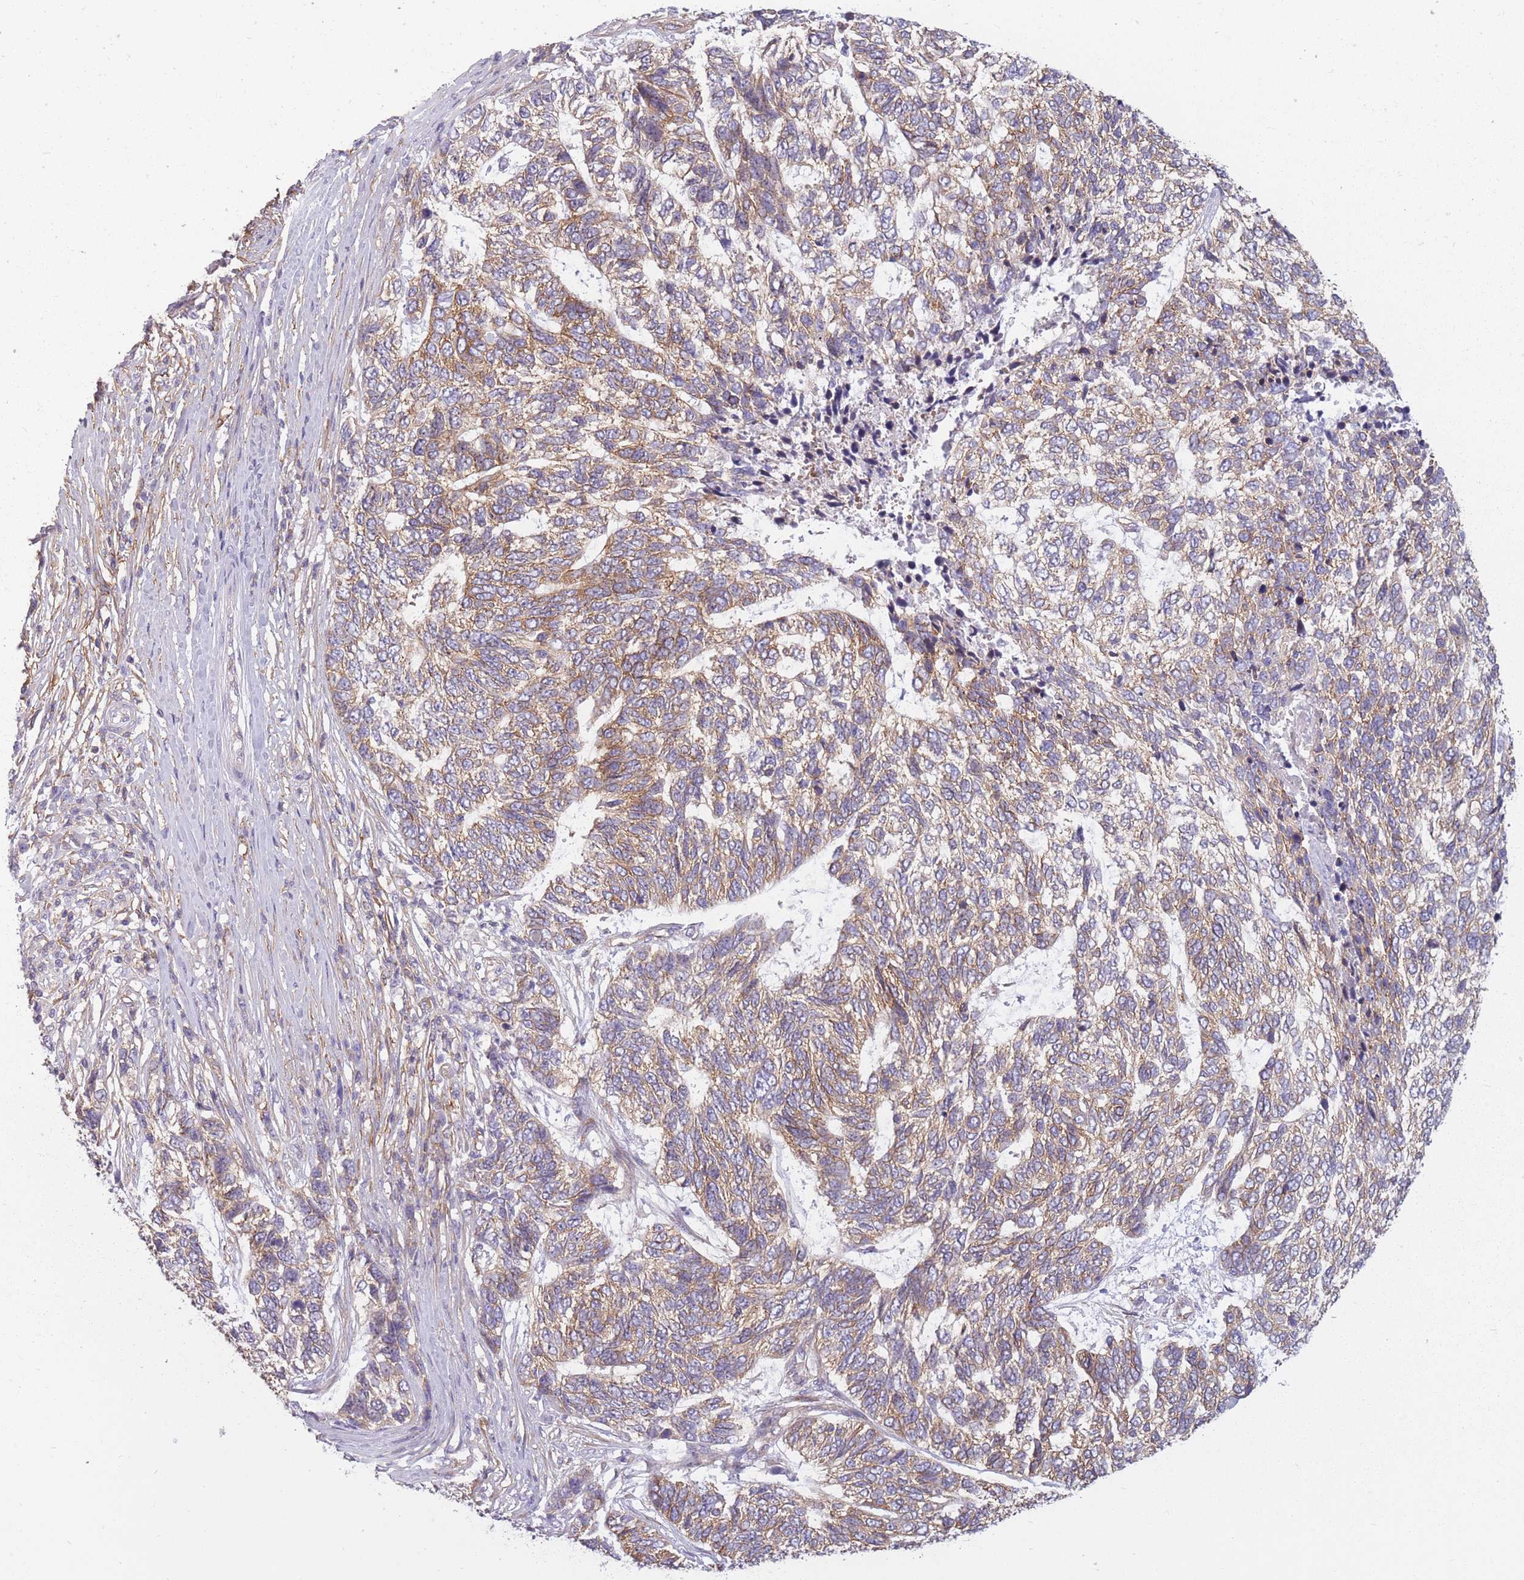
{"staining": {"intensity": "weak", "quantity": ">75%", "location": "cytoplasmic/membranous"}, "tissue": "skin cancer", "cell_type": "Tumor cells", "image_type": "cancer", "snomed": [{"axis": "morphology", "description": "Basal cell carcinoma"}, {"axis": "topography", "description": "Skin"}], "caption": "Immunohistochemical staining of human skin cancer displays weak cytoplasmic/membranous protein staining in about >75% of tumor cells.", "gene": "ADD1", "patient": {"sex": "female", "age": 65}}